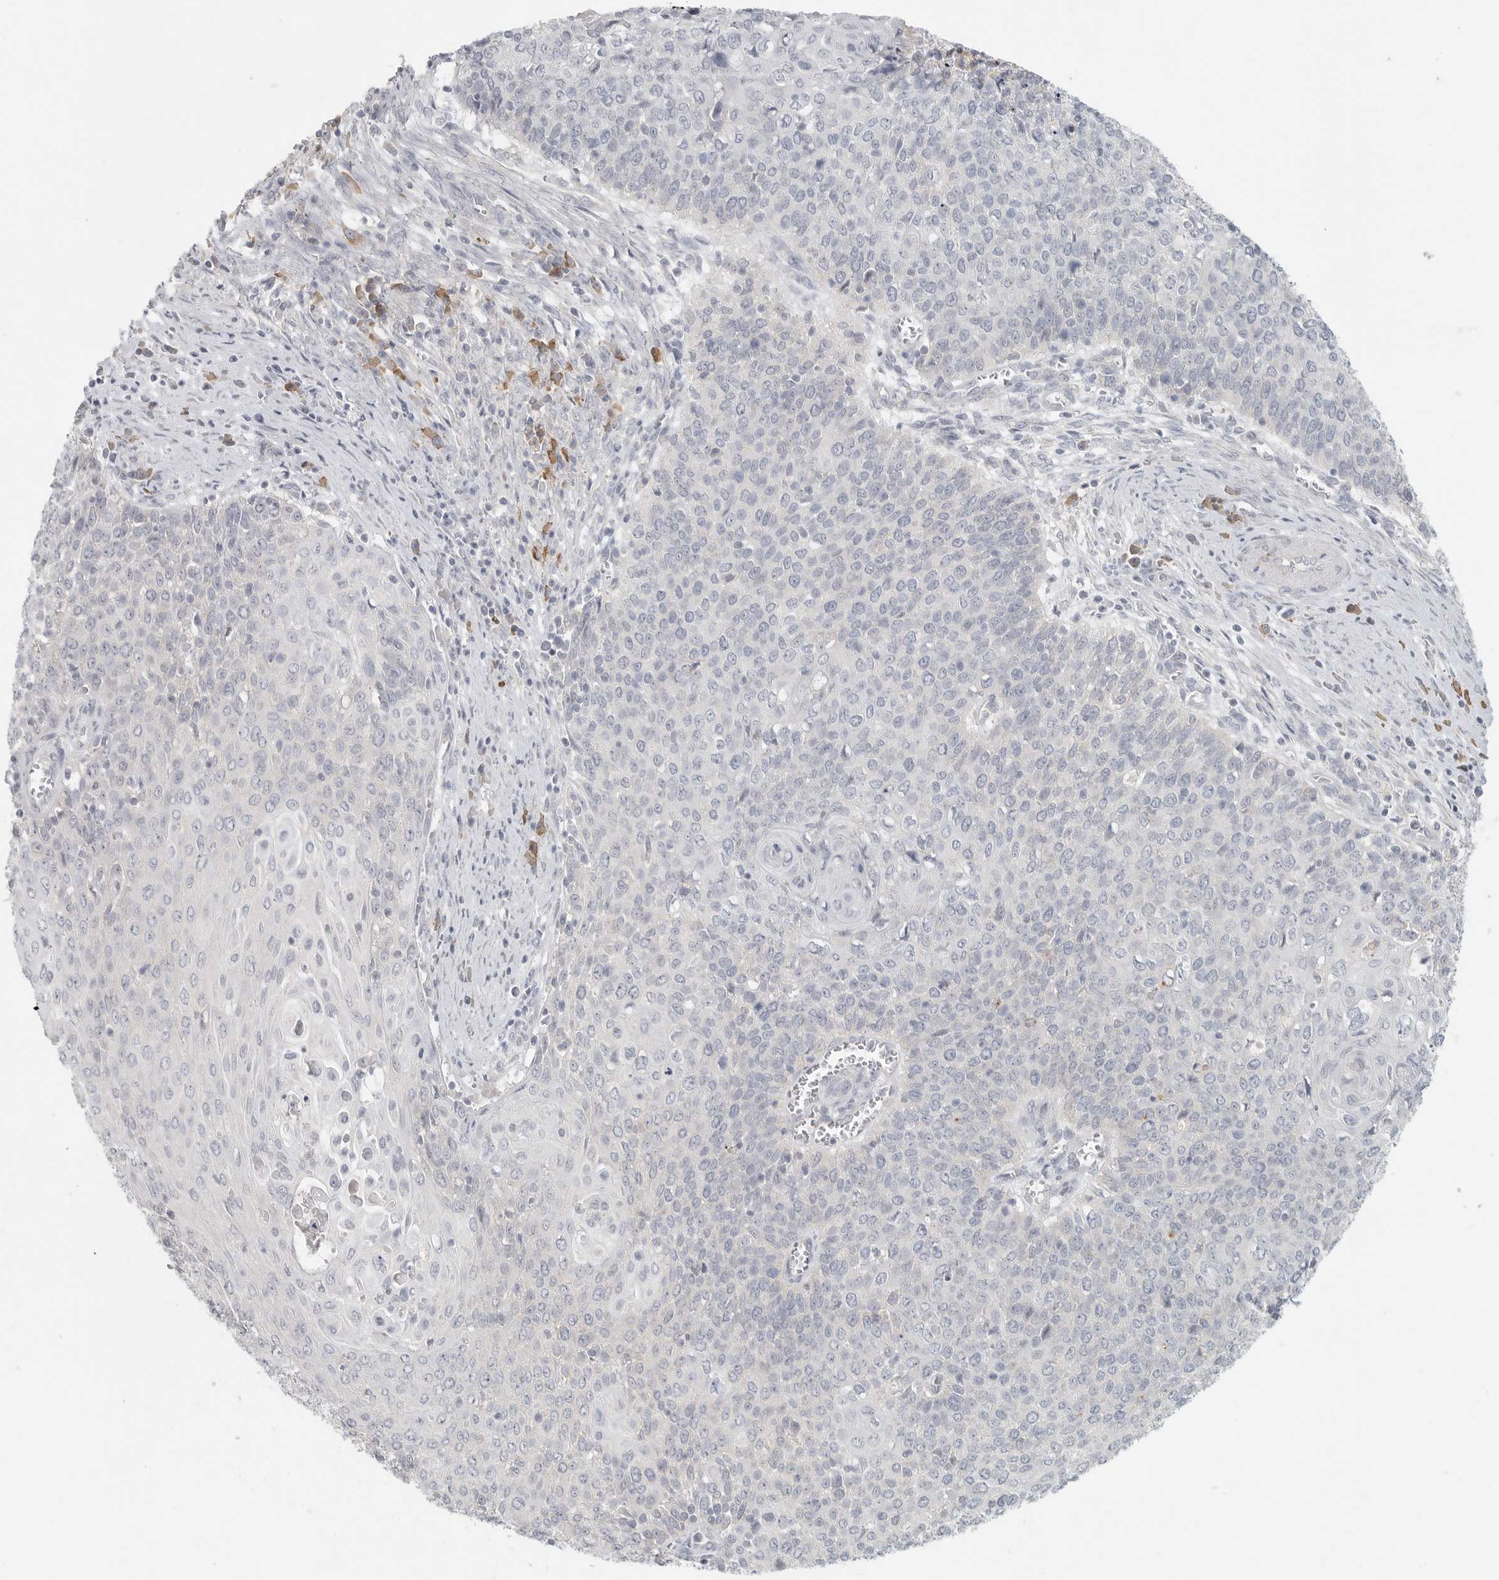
{"staining": {"intensity": "negative", "quantity": "none", "location": "none"}, "tissue": "cervical cancer", "cell_type": "Tumor cells", "image_type": "cancer", "snomed": [{"axis": "morphology", "description": "Squamous cell carcinoma, NOS"}, {"axis": "topography", "description": "Cervix"}], "caption": "Immunohistochemistry image of neoplastic tissue: cervical cancer stained with DAB demonstrates no significant protein expression in tumor cells. The staining is performed using DAB (3,3'-diaminobenzidine) brown chromogen with nuclei counter-stained in using hematoxylin.", "gene": "SLC25A36", "patient": {"sex": "female", "age": 39}}